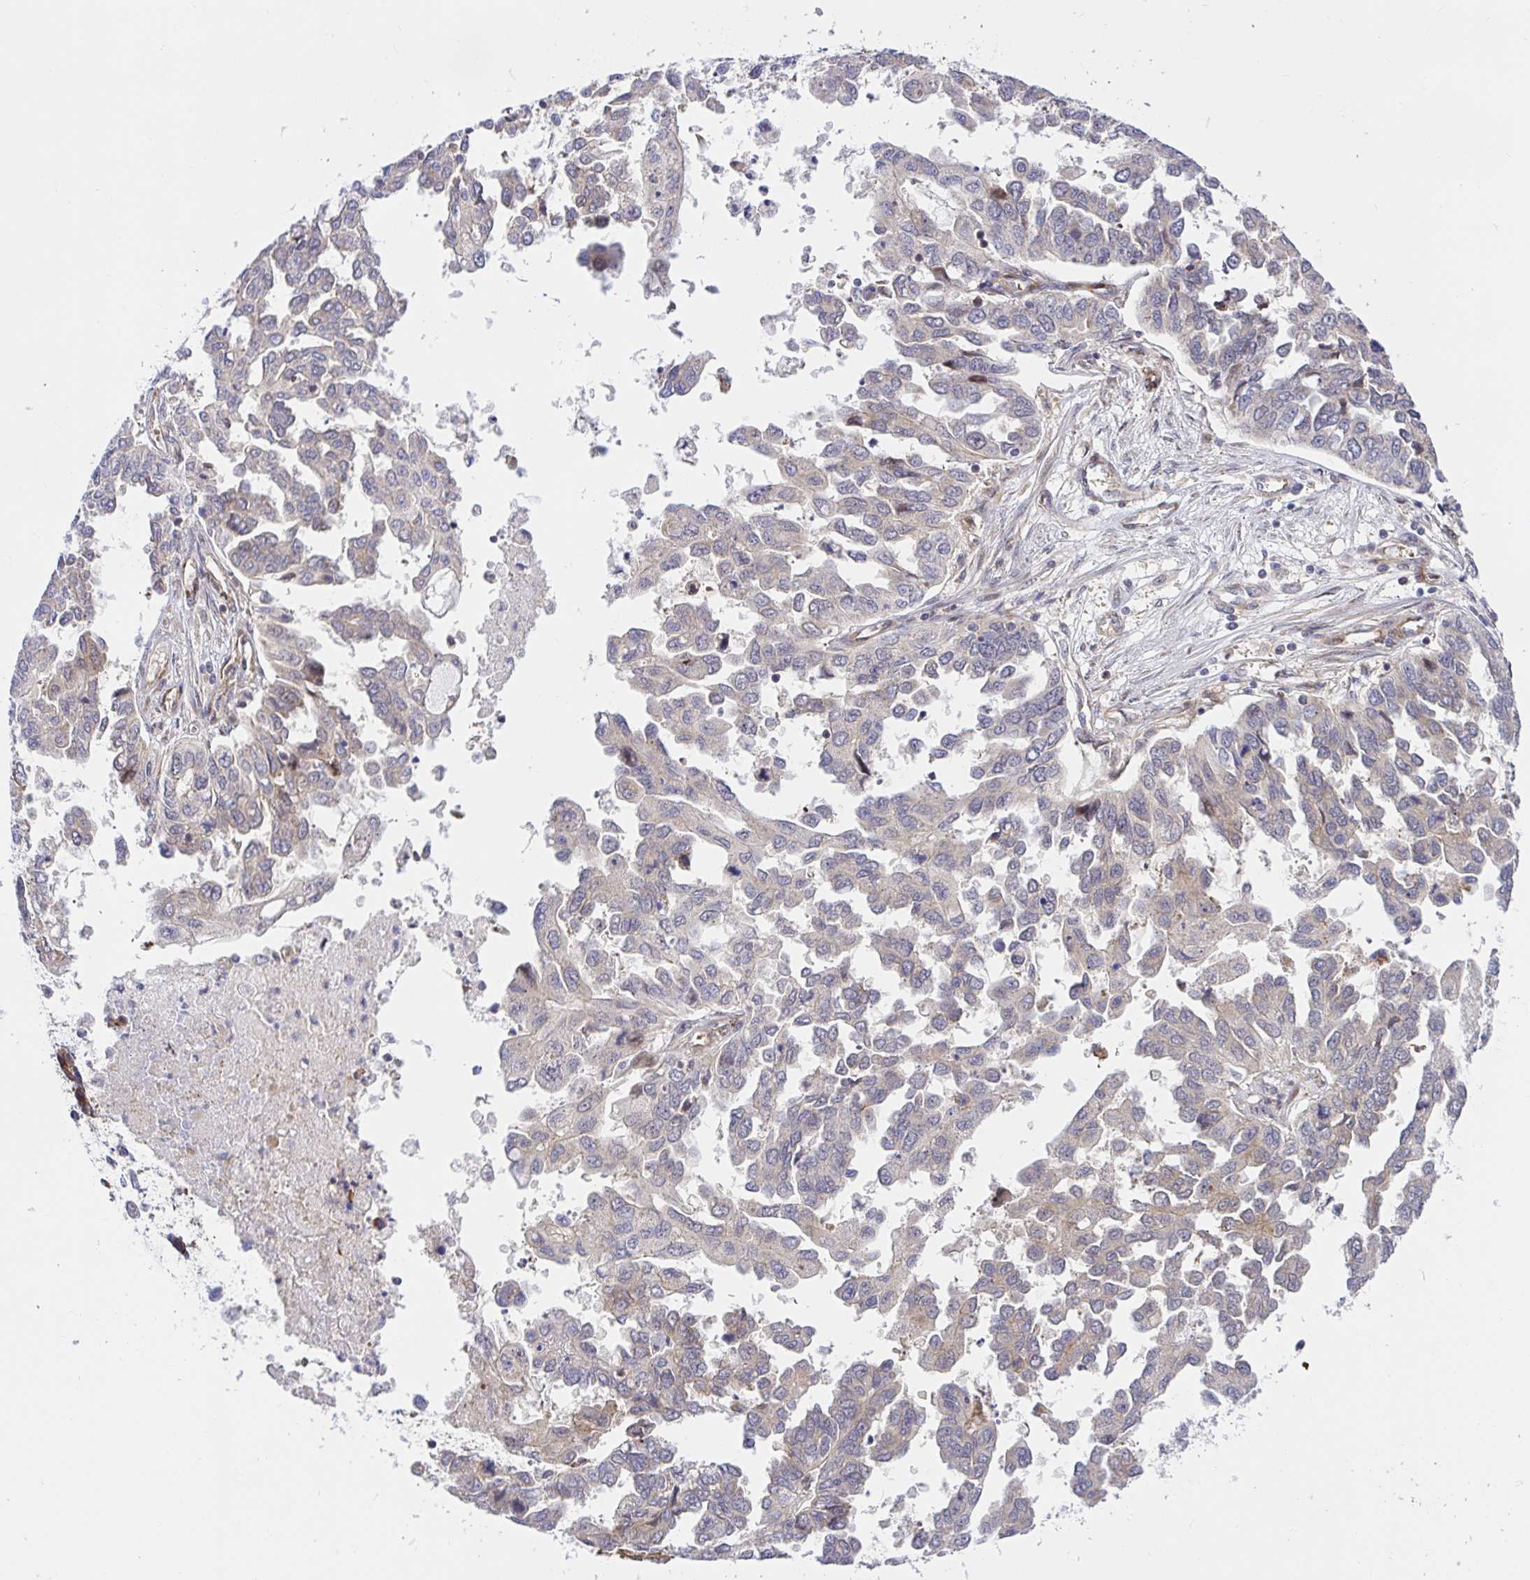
{"staining": {"intensity": "negative", "quantity": "none", "location": "none"}, "tissue": "ovarian cancer", "cell_type": "Tumor cells", "image_type": "cancer", "snomed": [{"axis": "morphology", "description": "Cystadenocarcinoma, serous, NOS"}, {"axis": "topography", "description": "Ovary"}], "caption": "Ovarian cancer was stained to show a protein in brown. There is no significant positivity in tumor cells. Nuclei are stained in blue.", "gene": "TRIM55", "patient": {"sex": "female", "age": 53}}